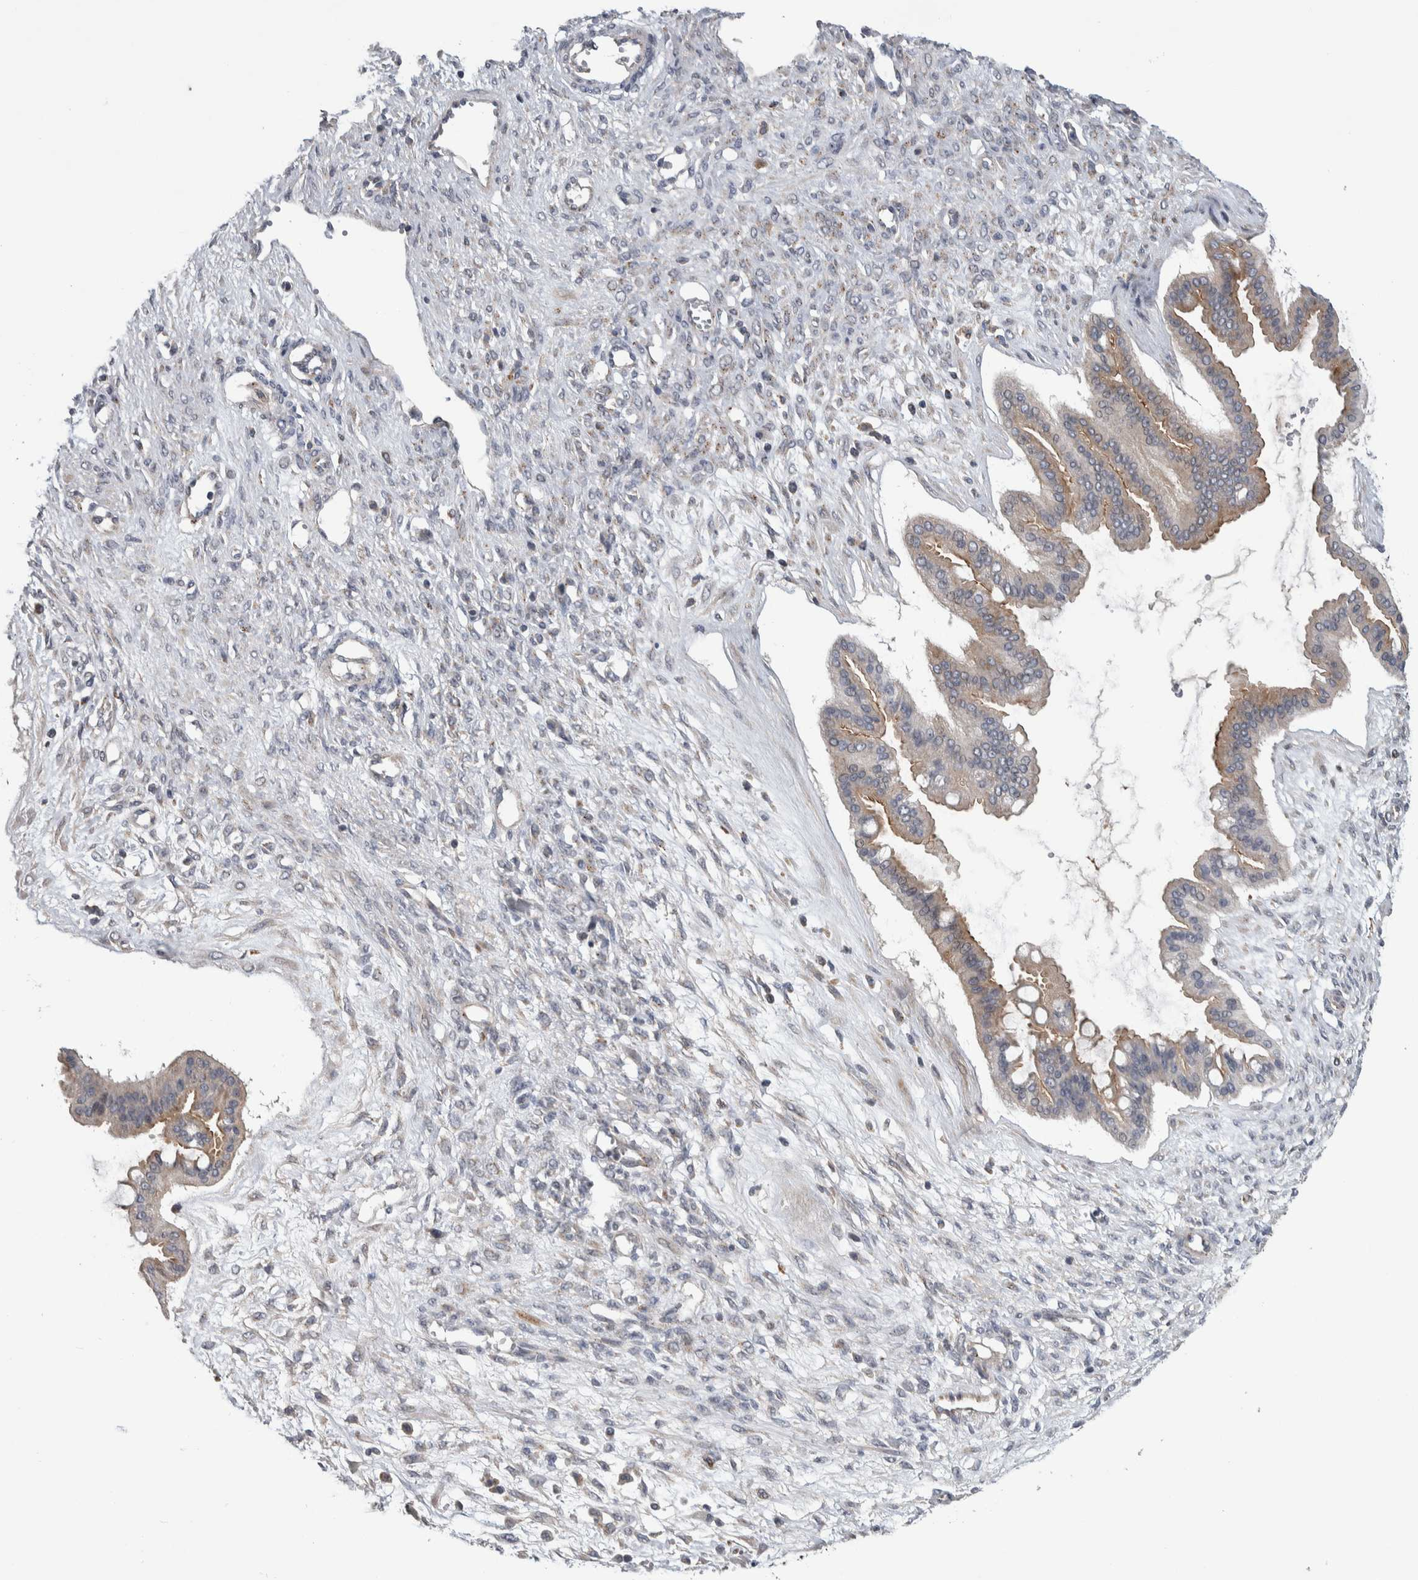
{"staining": {"intensity": "weak", "quantity": "25%-75%", "location": "cytoplasmic/membranous"}, "tissue": "ovarian cancer", "cell_type": "Tumor cells", "image_type": "cancer", "snomed": [{"axis": "morphology", "description": "Cystadenocarcinoma, mucinous, NOS"}, {"axis": "topography", "description": "Ovary"}], "caption": "Mucinous cystadenocarcinoma (ovarian) was stained to show a protein in brown. There is low levels of weak cytoplasmic/membranous positivity in approximately 25%-75% of tumor cells. The staining was performed using DAB (3,3'-diaminobenzidine), with brown indicating positive protein expression. Nuclei are stained blue with hematoxylin.", "gene": "FAM83G", "patient": {"sex": "female", "age": 73}}